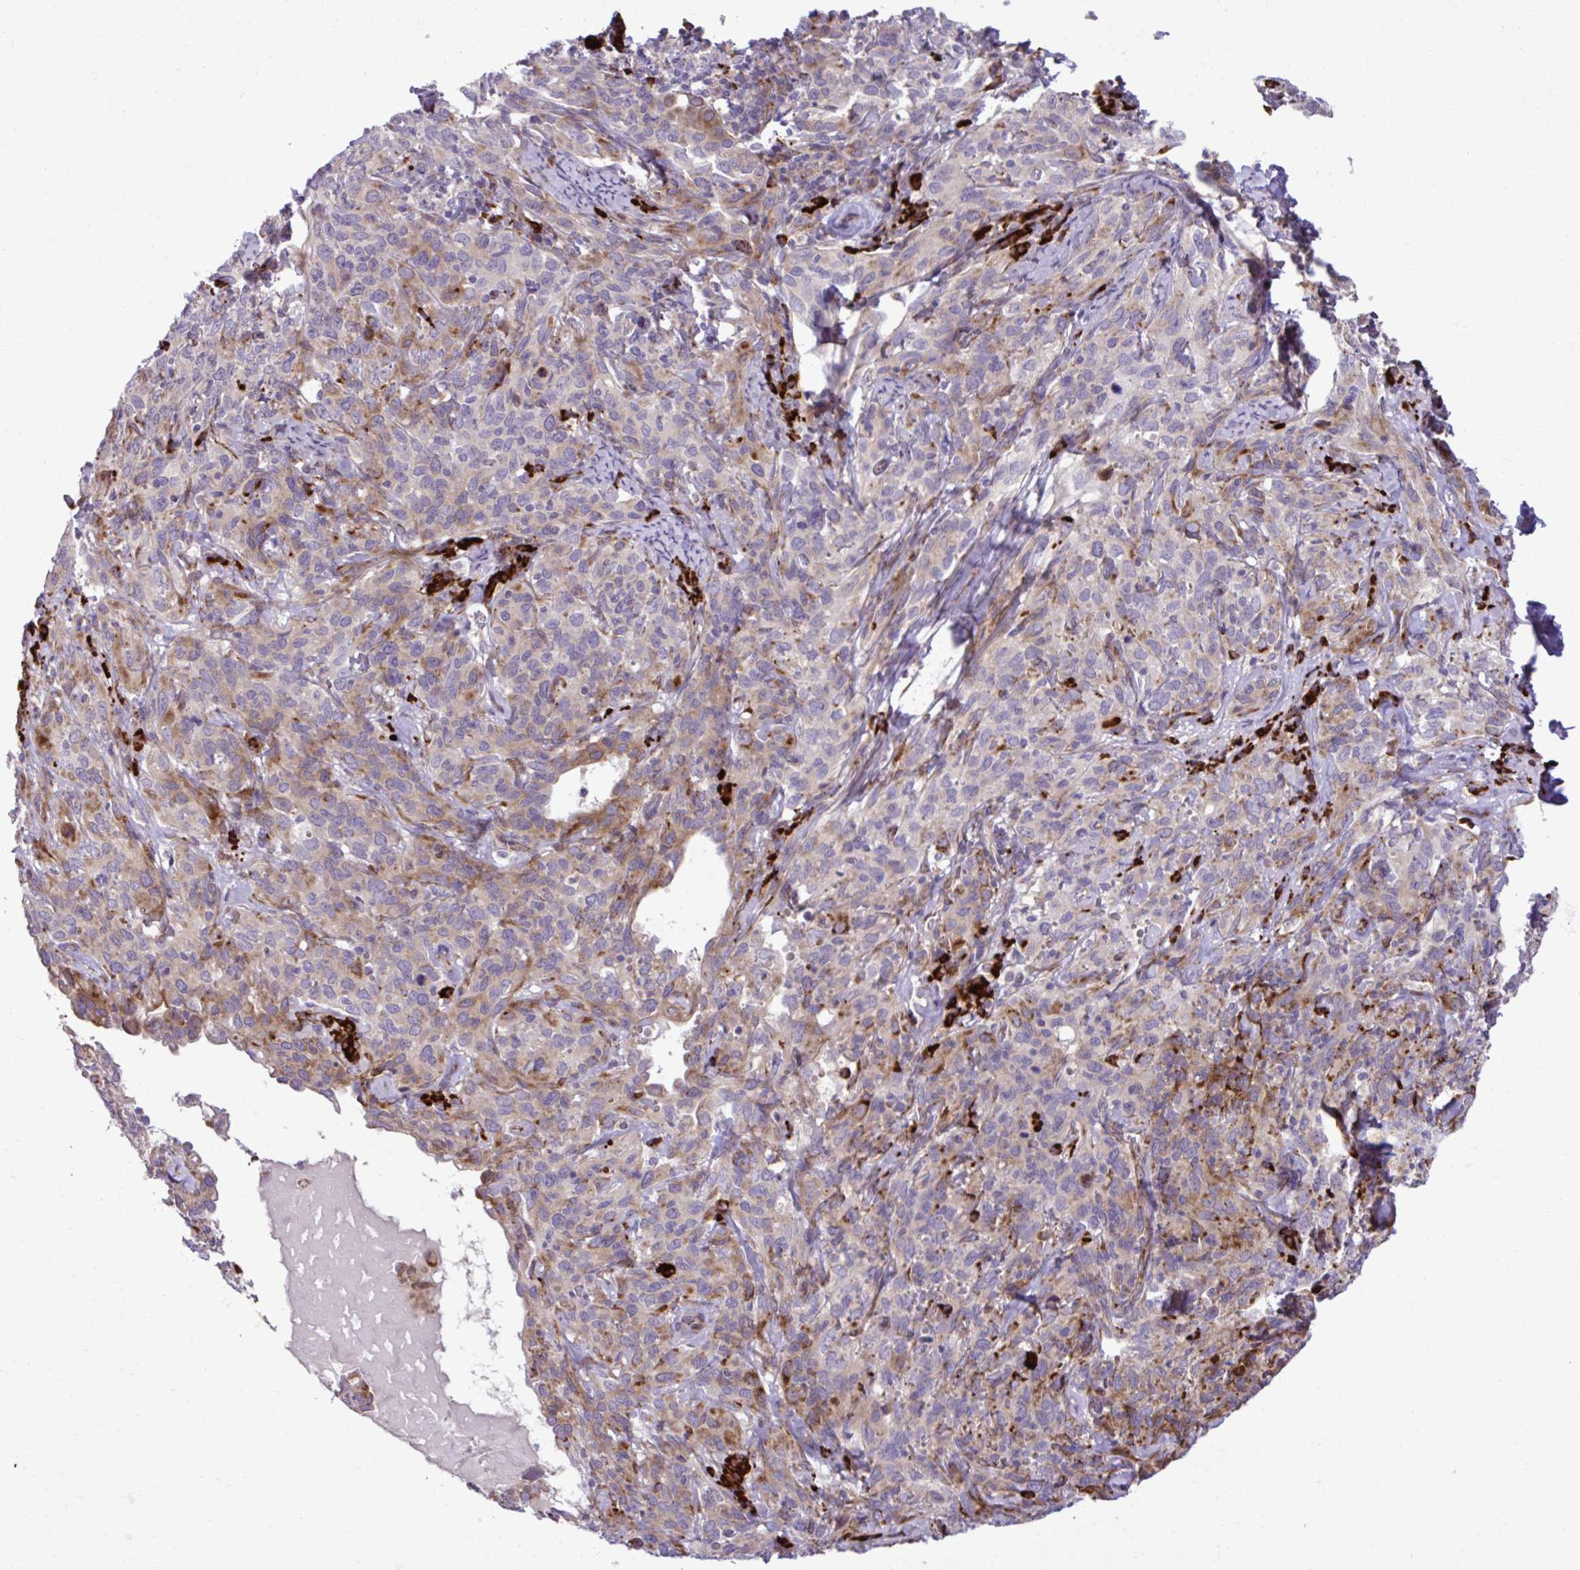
{"staining": {"intensity": "strong", "quantity": "<25%", "location": "cytoplasmic/membranous"}, "tissue": "cervical cancer", "cell_type": "Tumor cells", "image_type": "cancer", "snomed": [{"axis": "morphology", "description": "Squamous cell carcinoma, NOS"}, {"axis": "topography", "description": "Cervix"}], "caption": "The micrograph reveals staining of cervical cancer (squamous cell carcinoma), revealing strong cytoplasmic/membranous protein expression (brown color) within tumor cells. The protein of interest is shown in brown color, while the nuclei are stained blue.", "gene": "LIMS1", "patient": {"sex": "female", "age": 51}}